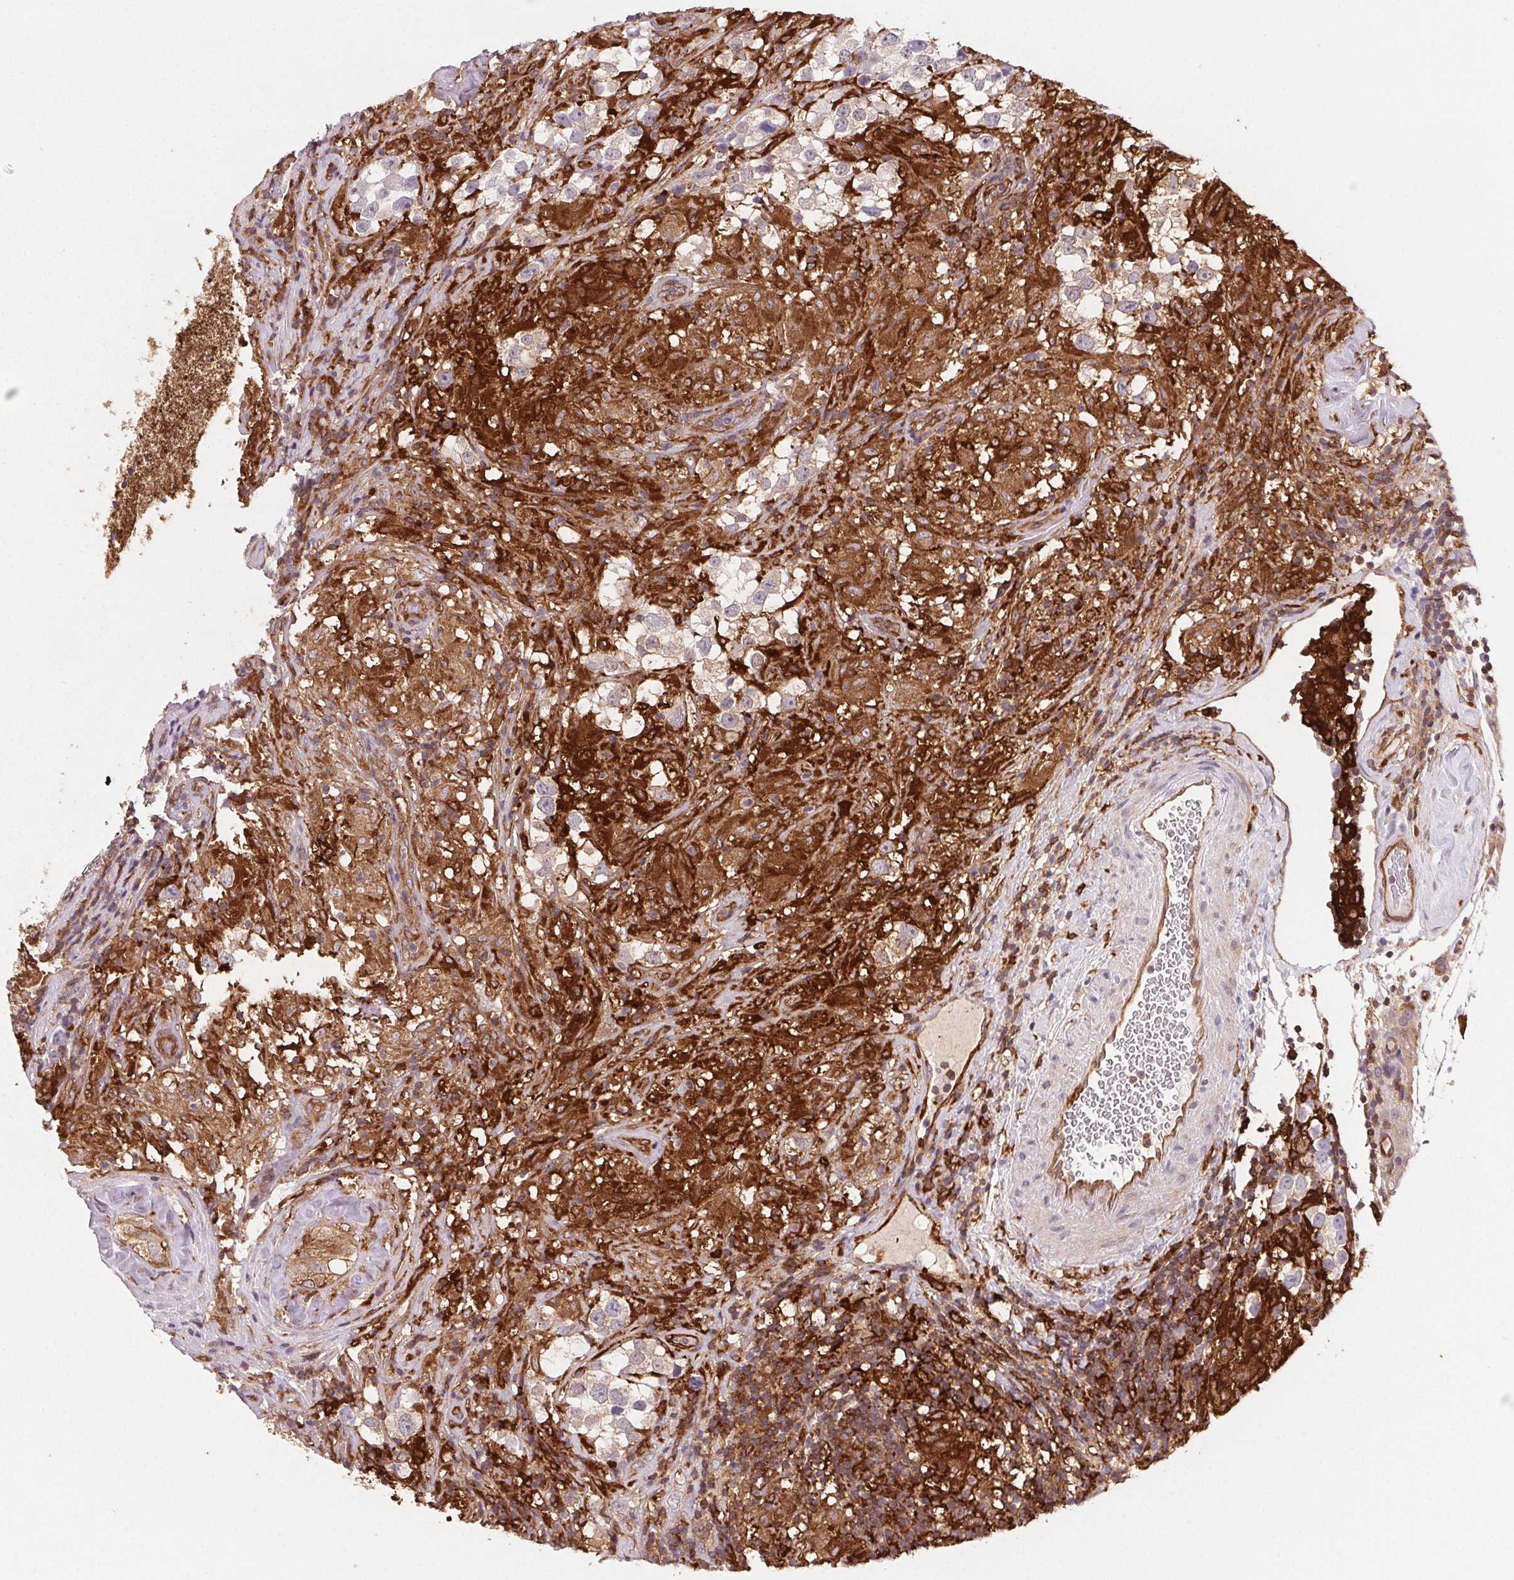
{"staining": {"intensity": "negative", "quantity": "none", "location": "none"}, "tissue": "testis cancer", "cell_type": "Tumor cells", "image_type": "cancer", "snomed": [{"axis": "morphology", "description": "Seminoma, NOS"}, {"axis": "topography", "description": "Testis"}], "caption": "There is no significant positivity in tumor cells of testis cancer (seminoma). Nuclei are stained in blue.", "gene": "GBP1", "patient": {"sex": "male", "age": 46}}